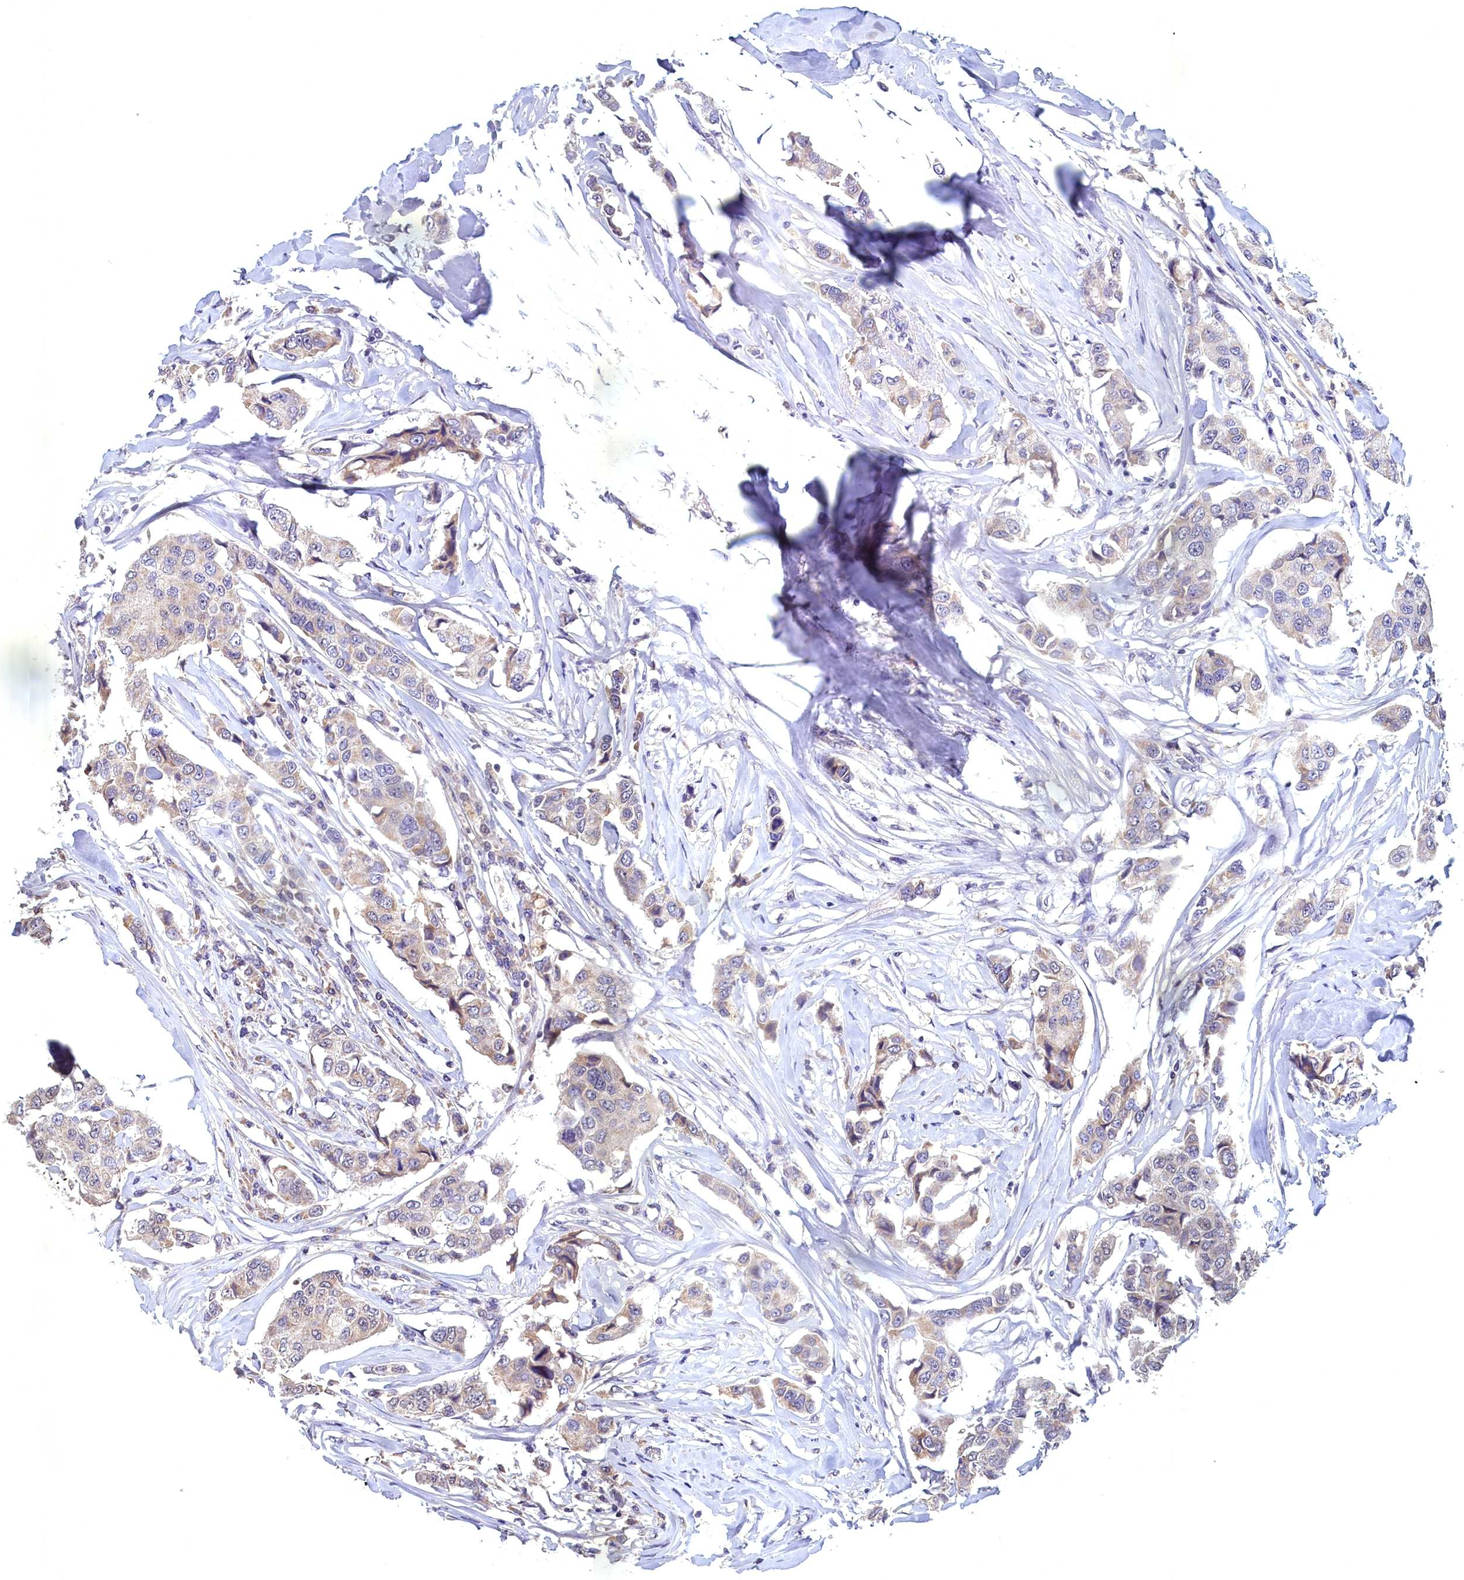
{"staining": {"intensity": "weak", "quantity": "<25%", "location": "cytoplasmic/membranous"}, "tissue": "breast cancer", "cell_type": "Tumor cells", "image_type": "cancer", "snomed": [{"axis": "morphology", "description": "Duct carcinoma"}, {"axis": "topography", "description": "Breast"}], "caption": "An immunohistochemistry (IHC) photomicrograph of breast cancer is shown. There is no staining in tumor cells of breast cancer. (Immunohistochemistry, brightfield microscopy, high magnification).", "gene": "EPB41L4B", "patient": {"sex": "female", "age": 80}}